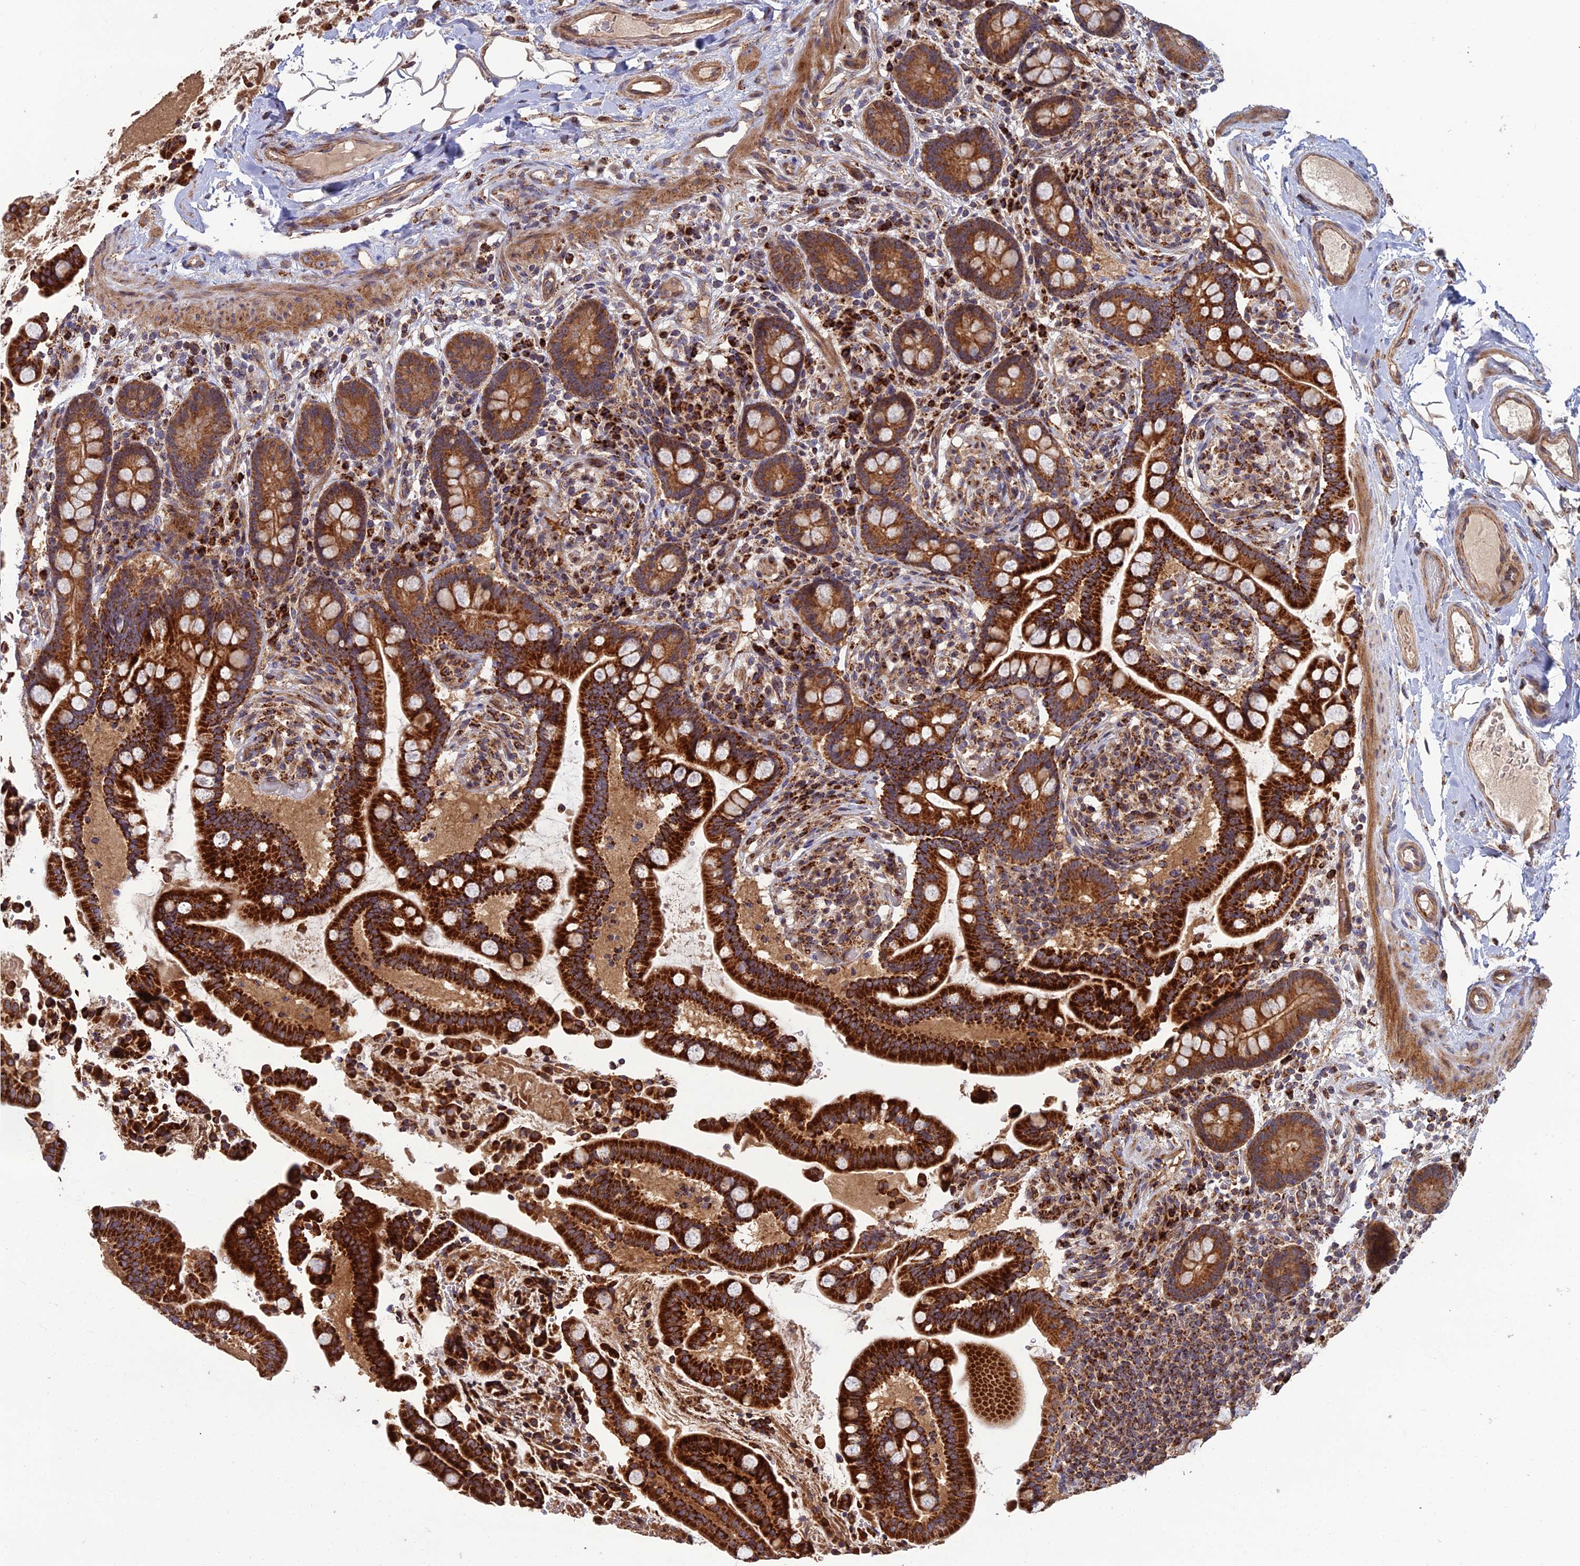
{"staining": {"intensity": "moderate", "quantity": ">75%", "location": "cytoplasmic/membranous"}, "tissue": "colon", "cell_type": "Endothelial cells", "image_type": "normal", "snomed": [{"axis": "morphology", "description": "Normal tissue, NOS"}, {"axis": "topography", "description": "Colon"}], "caption": "The photomicrograph reveals a brown stain indicating the presence of a protein in the cytoplasmic/membranous of endothelial cells in colon. The protein of interest is shown in brown color, while the nuclei are stained blue.", "gene": "RIC8B", "patient": {"sex": "male", "age": 73}}